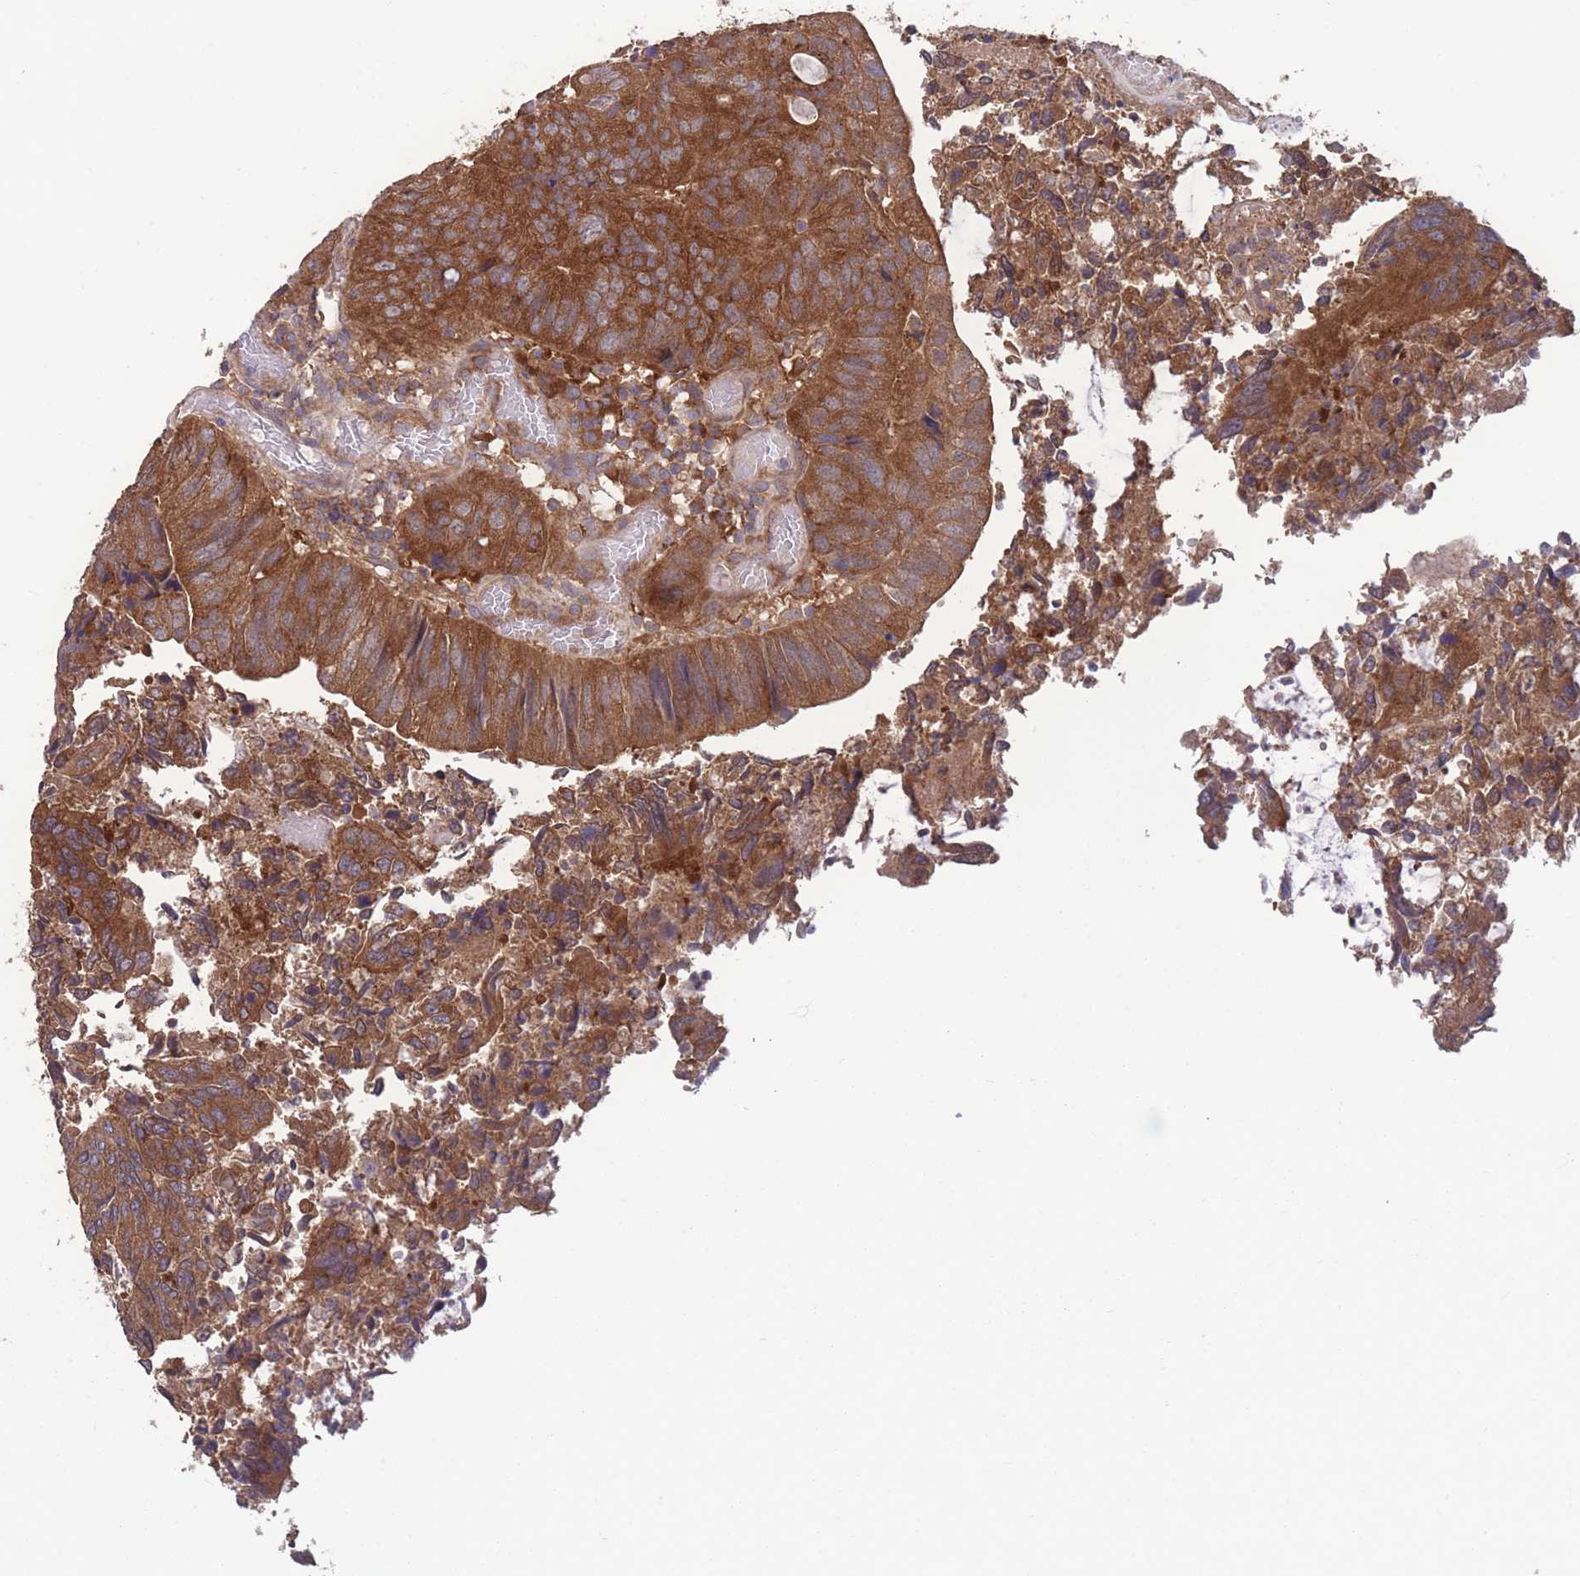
{"staining": {"intensity": "strong", "quantity": ">75%", "location": "cytoplasmic/membranous"}, "tissue": "colorectal cancer", "cell_type": "Tumor cells", "image_type": "cancer", "snomed": [{"axis": "morphology", "description": "Adenocarcinoma, NOS"}, {"axis": "topography", "description": "Colon"}], "caption": "Human adenocarcinoma (colorectal) stained with a brown dye displays strong cytoplasmic/membranous positive positivity in about >75% of tumor cells.", "gene": "ZPR1", "patient": {"sex": "female", "age": 67}}